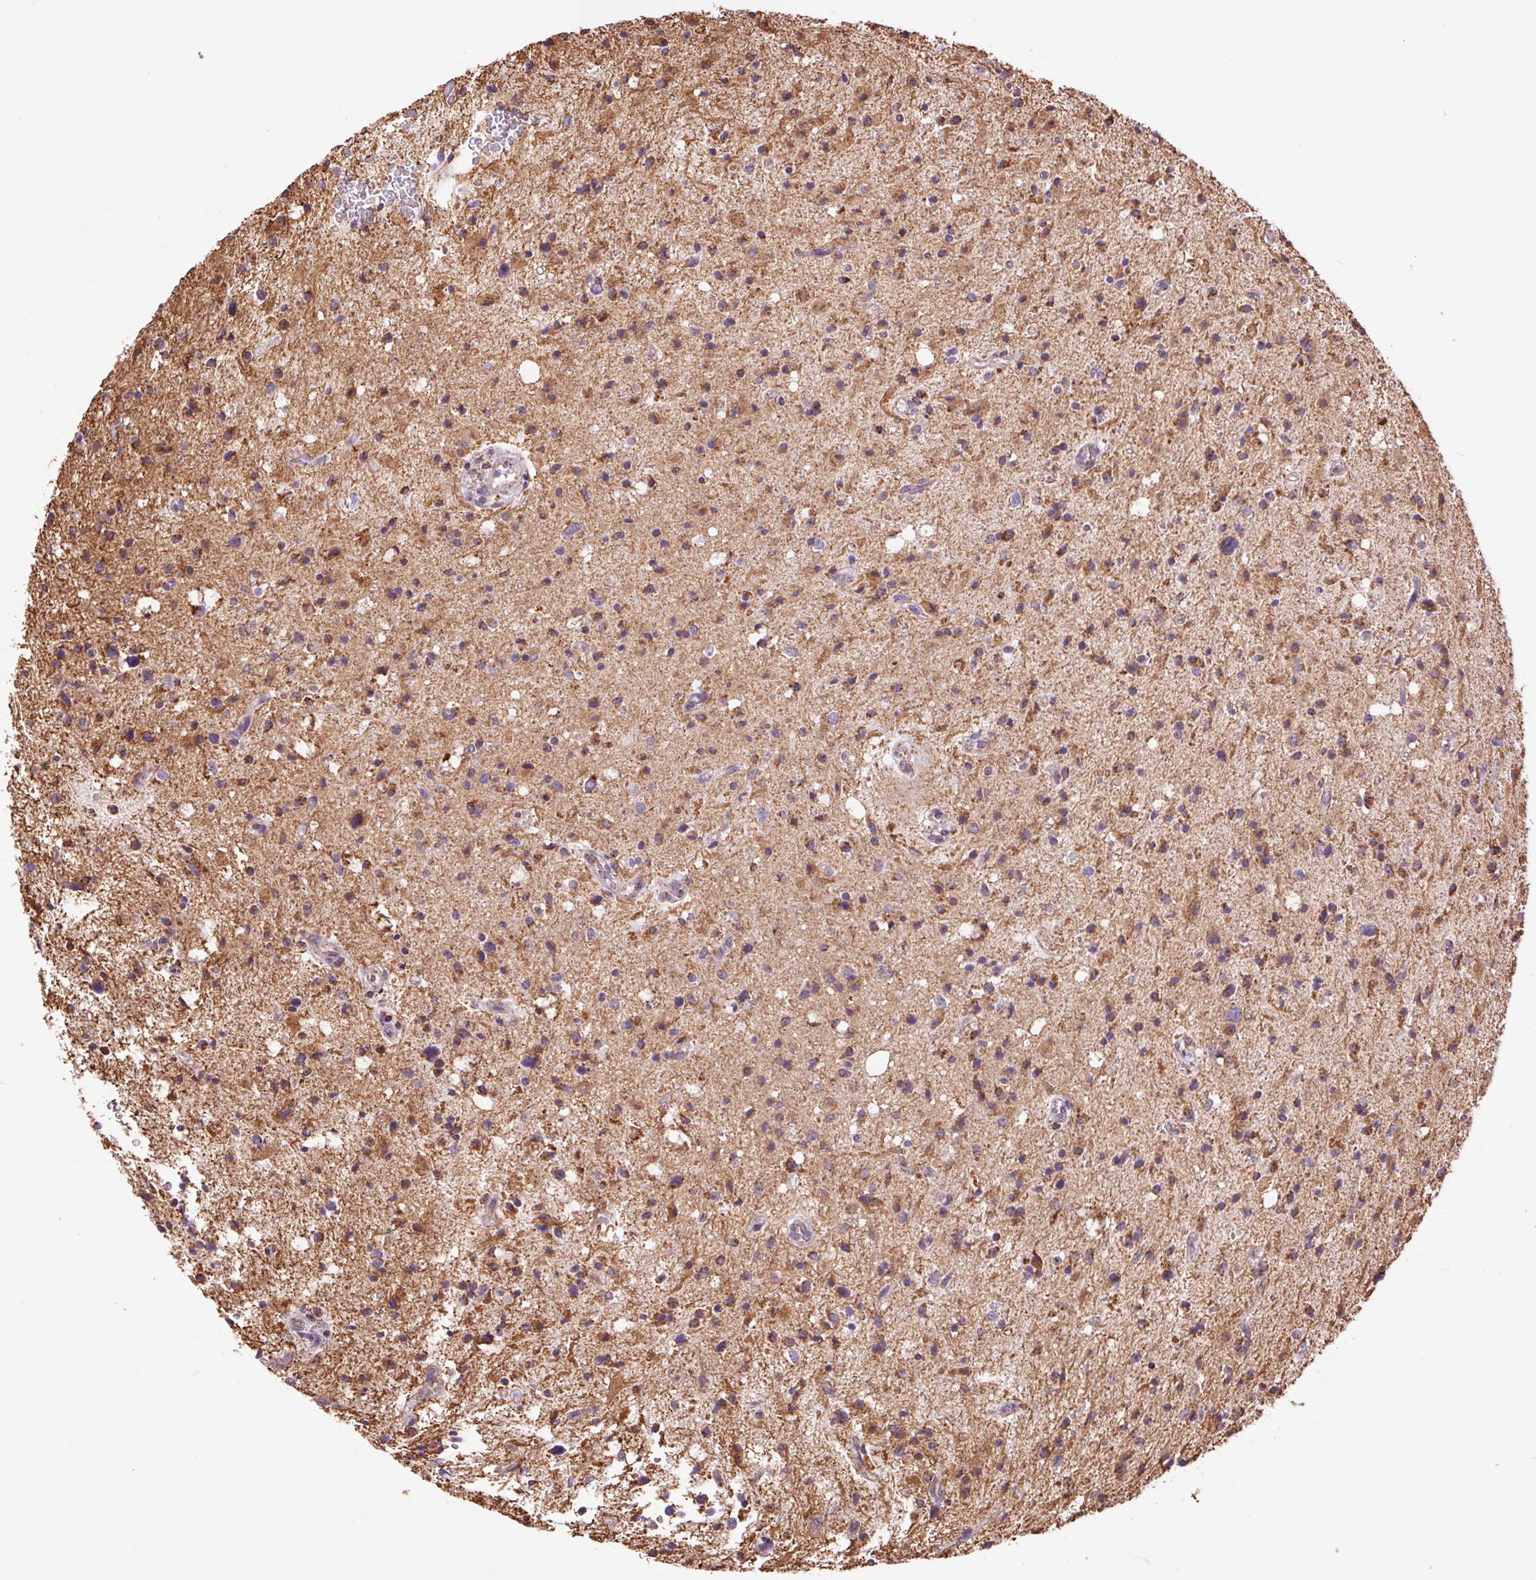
{"staining": {"intensity": "moderate", "quantity": ">75%", "location": "cytoplasmic/membranous"}, "tissue": "glioma", "cell_type": "Tumor cells", "image_type": "cancer", "snomed": [{"axis": "morphology", "description": "Glioma, malignant, Low grade"}, {"axis": "topography", "description": "Brain"}], "caption": "Brown immunohistochemical staining in human glioma shows moderate cytoplasmic/membranous expression in about >75% of tumor cells.", "gene": "ATP5PB", "patient": {"sex": "female", "age": 58}}